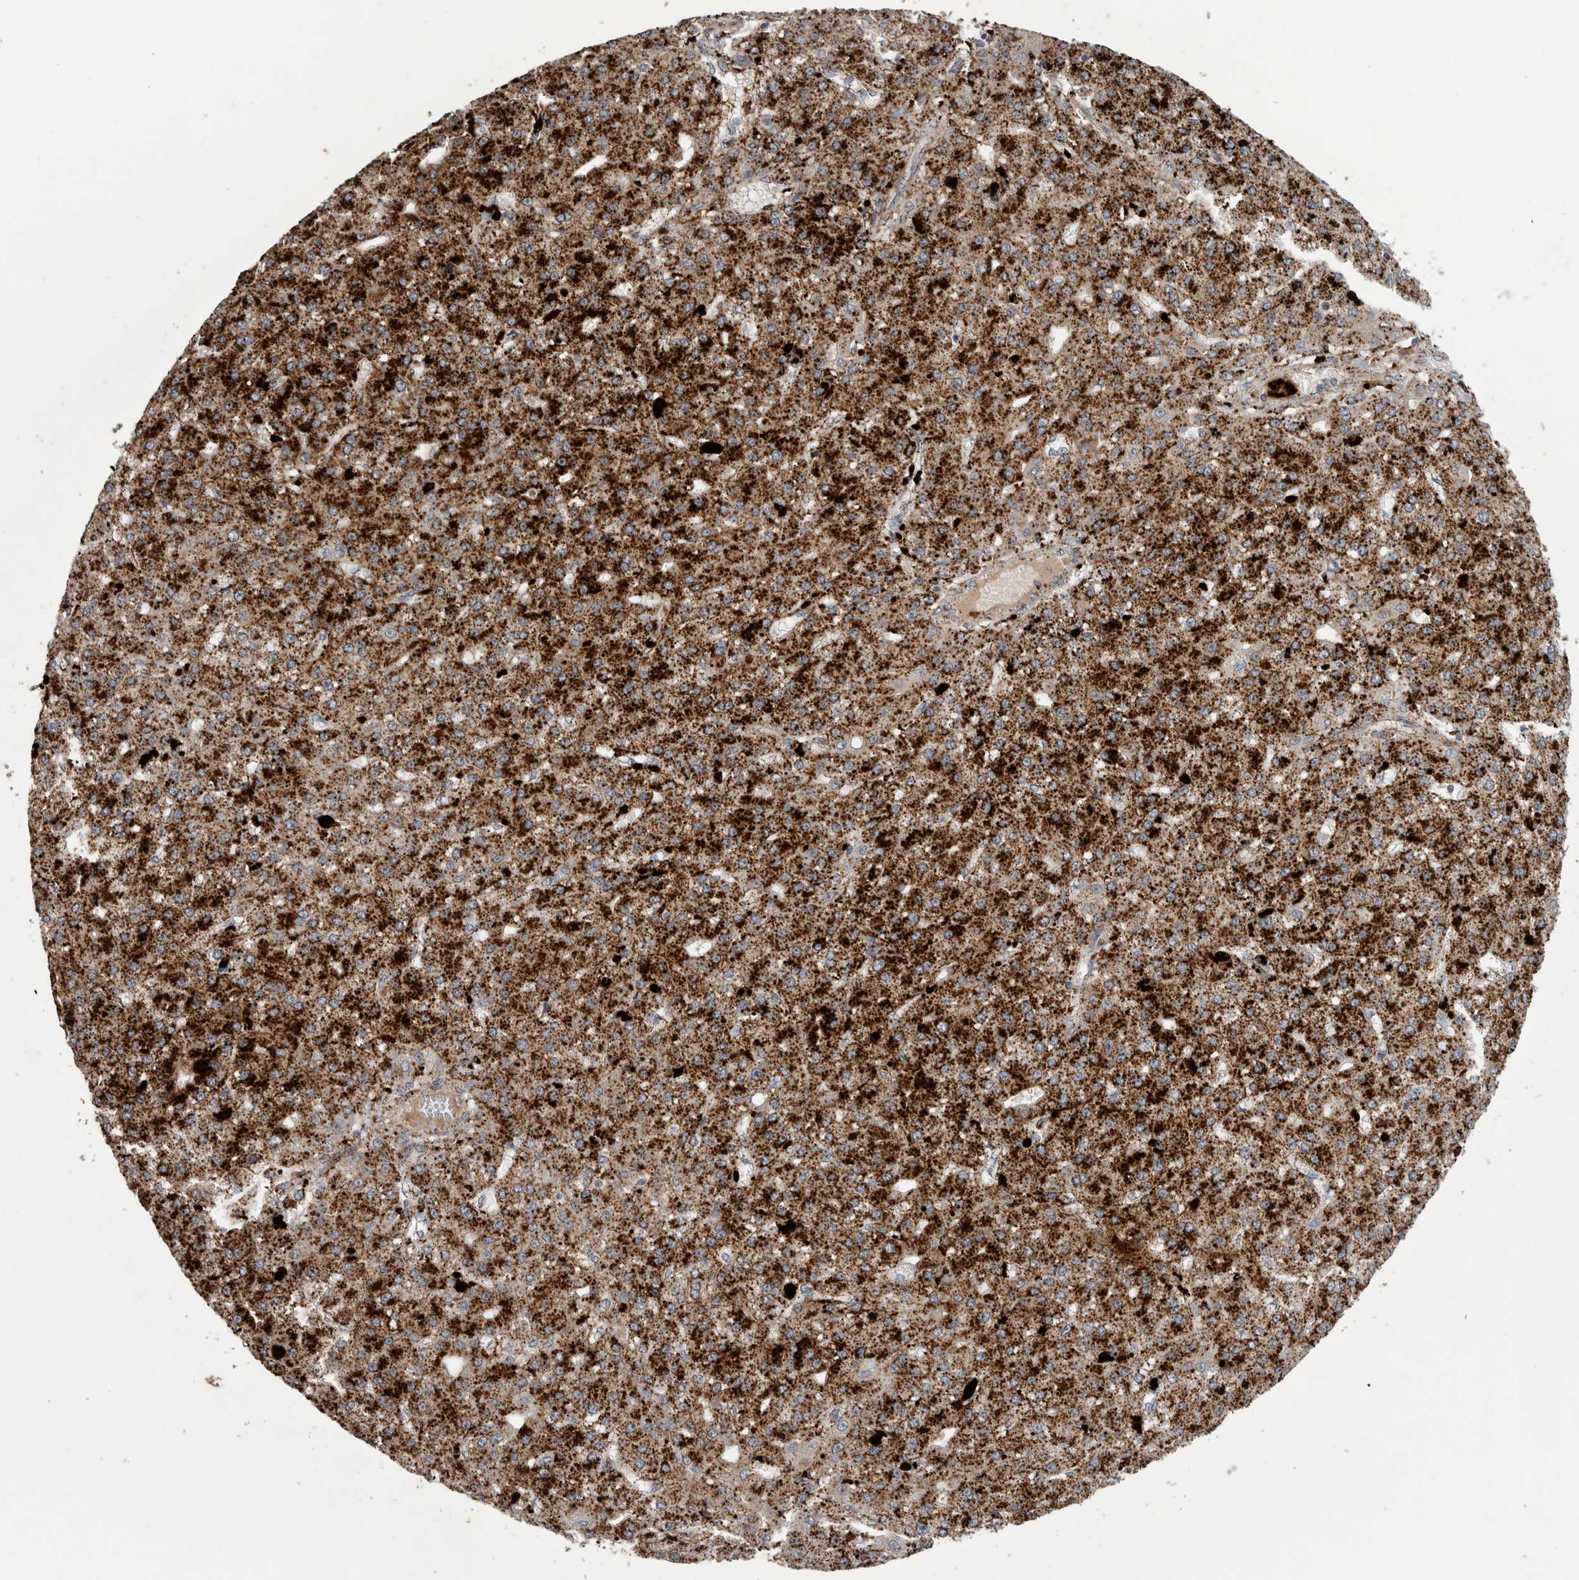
{"staining": {"intensity": "strong", "quantity": ">75%", "location": "cytoplasmic/membranous"}, "tissue": "liver cancer", "cell_type": "Tumor cells", "image_type": "cancer", "snomed": [{"axis": "morphology", "description": "Carcinoma, Hepatocellular, NOS"}, {"axis": "topography", "description": "Liver"}], "caption": "An image showing strong cytoplasmic/membranous positivity in approximately >75% of tumor cells in liver hepatocellular carcinoma, as visualized by brown immunohistochemical staining.", "gene": "CTSZ", "patient": {"sex": "male", "age": 67}}